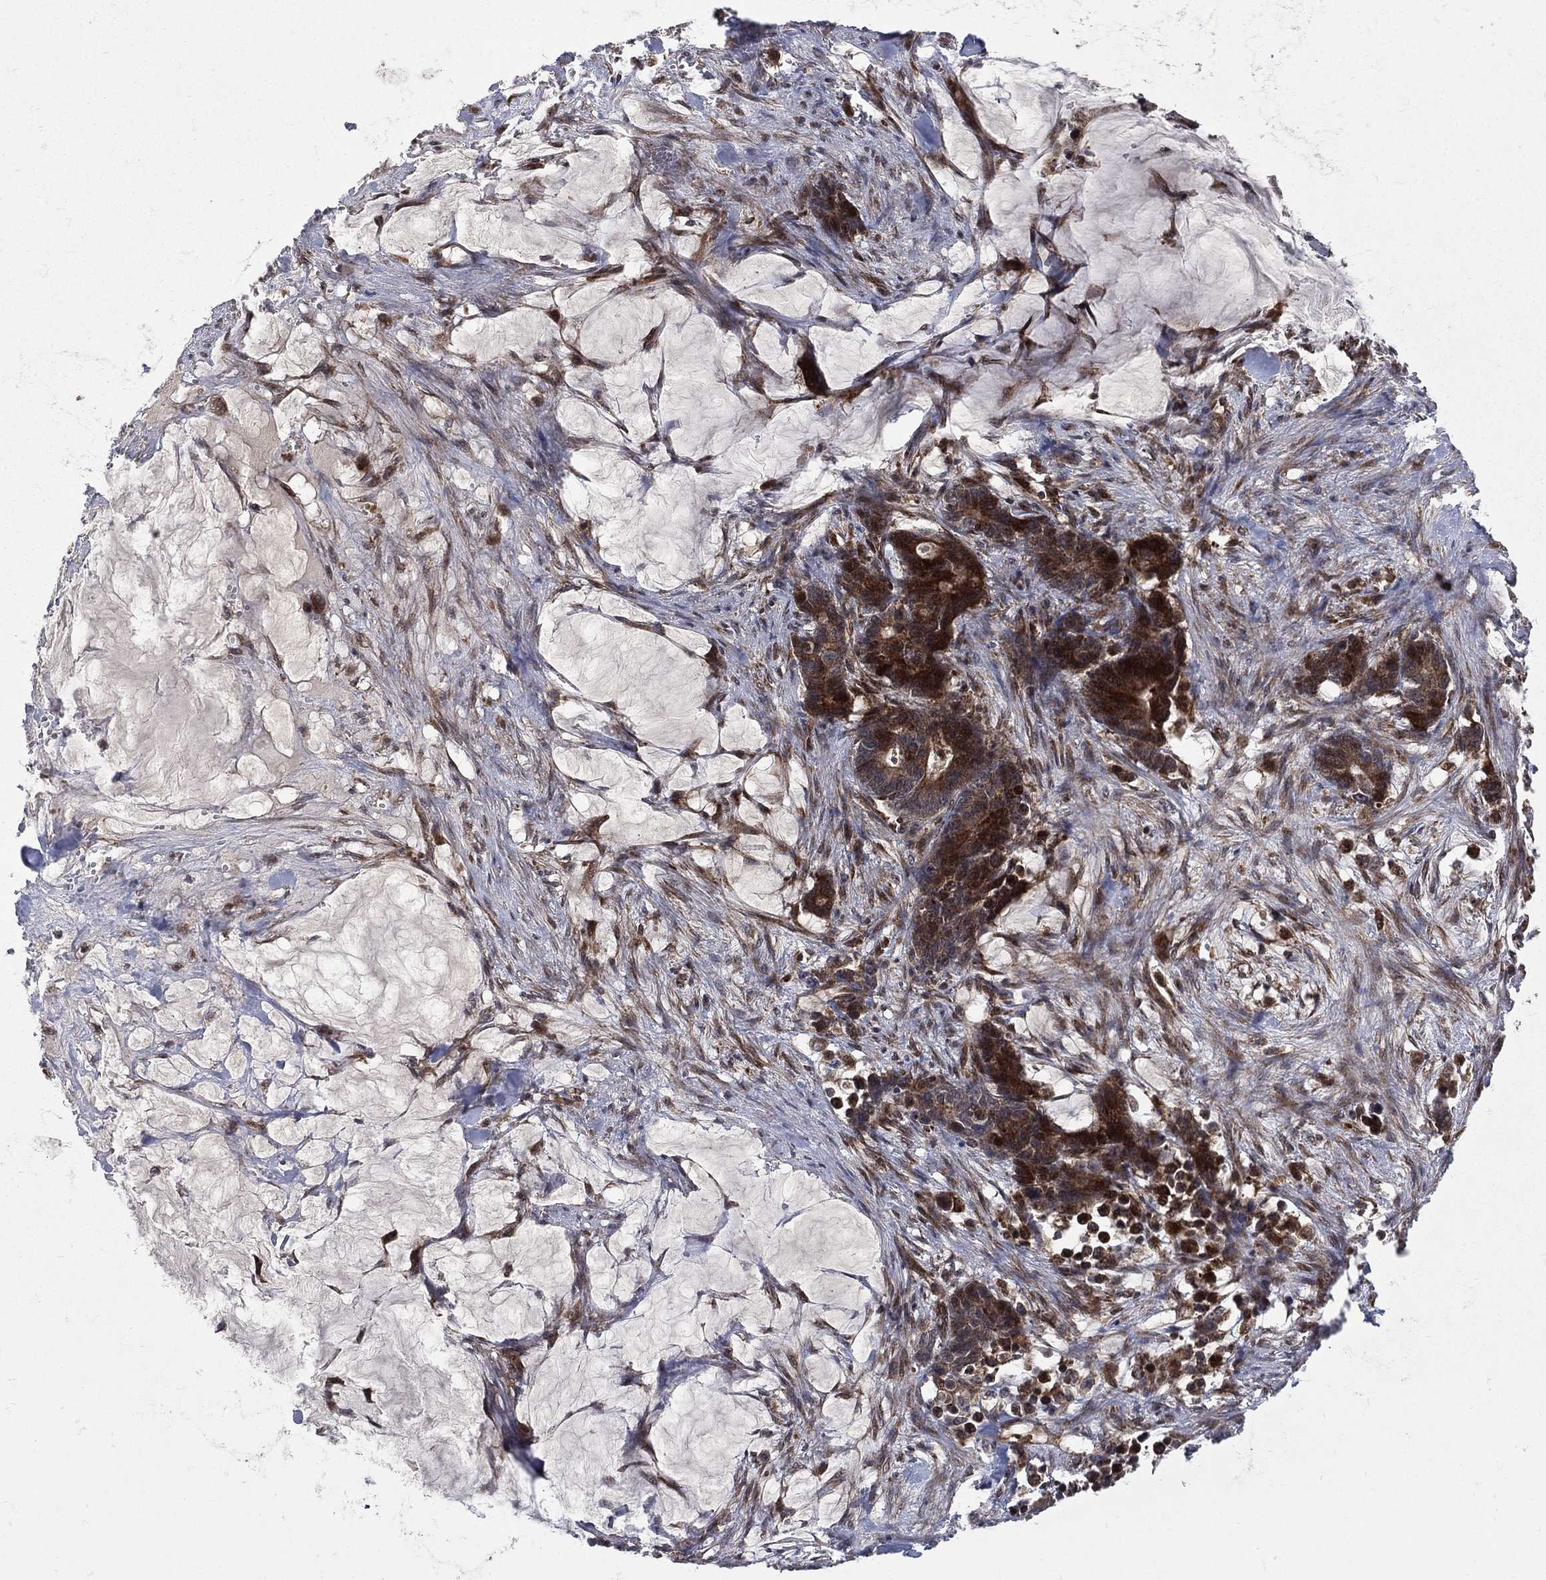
{"staining": {"intensity": "strong", "quantity": "25%-75%", "location": "cytoplasmic/membranous"}, "tissue": "stomach cancer", "cell_type": "Tumor cells", "image_type": "cancer", "snomed": [{"axis": "morphology", "description": "Normal tissue, NOS"}, {"axis": "morphology", "description": "Adenocarcinoma, NOS"}, {"axis": "topography", "description": "Stomach"}], "caption": "An image of human adenocarcinoma (stomach) stained for a protein shows strong cytoplasmic/membranous brown staining in tumor cells.", "gene": "RAB11FIP4", "patient": {"sex": "female", "age": 64}}